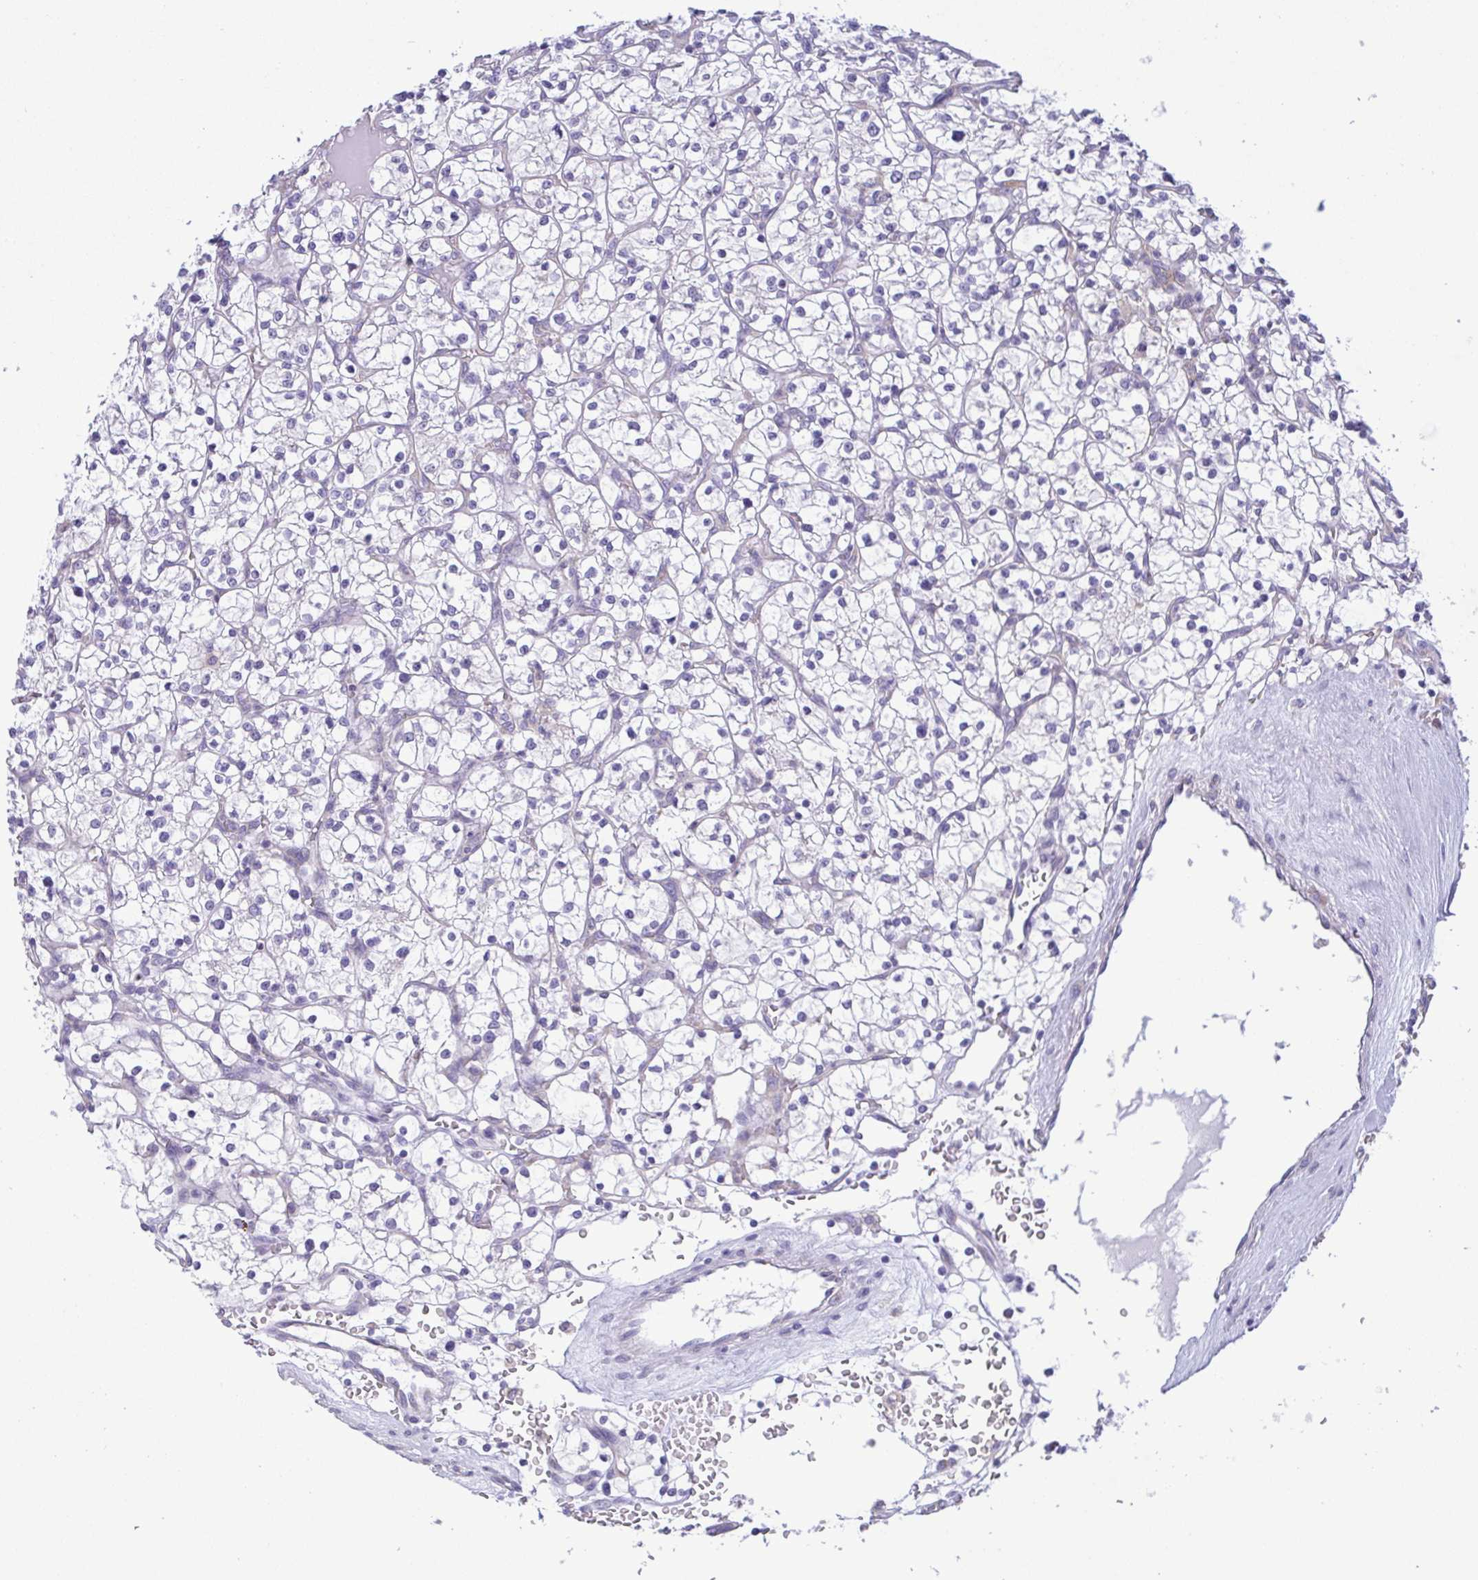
{"staining": {"intensity": "negative", "quantity": "none", "location": "none"}, "tissue": "renal cancer", "cell_type": "Tumor cells", "image_type": "cancer", "snomed": [{"axis": "morphology", "description": "Adenocarcinoma, NOS"}, {"axis": "topography", "description": "Kidney"}], "caption": "Tumor cells show no significant expression in renal adenocarcinoma.", "gene": "TNNI3", "patient": {"sex": "female", "age": 64}}